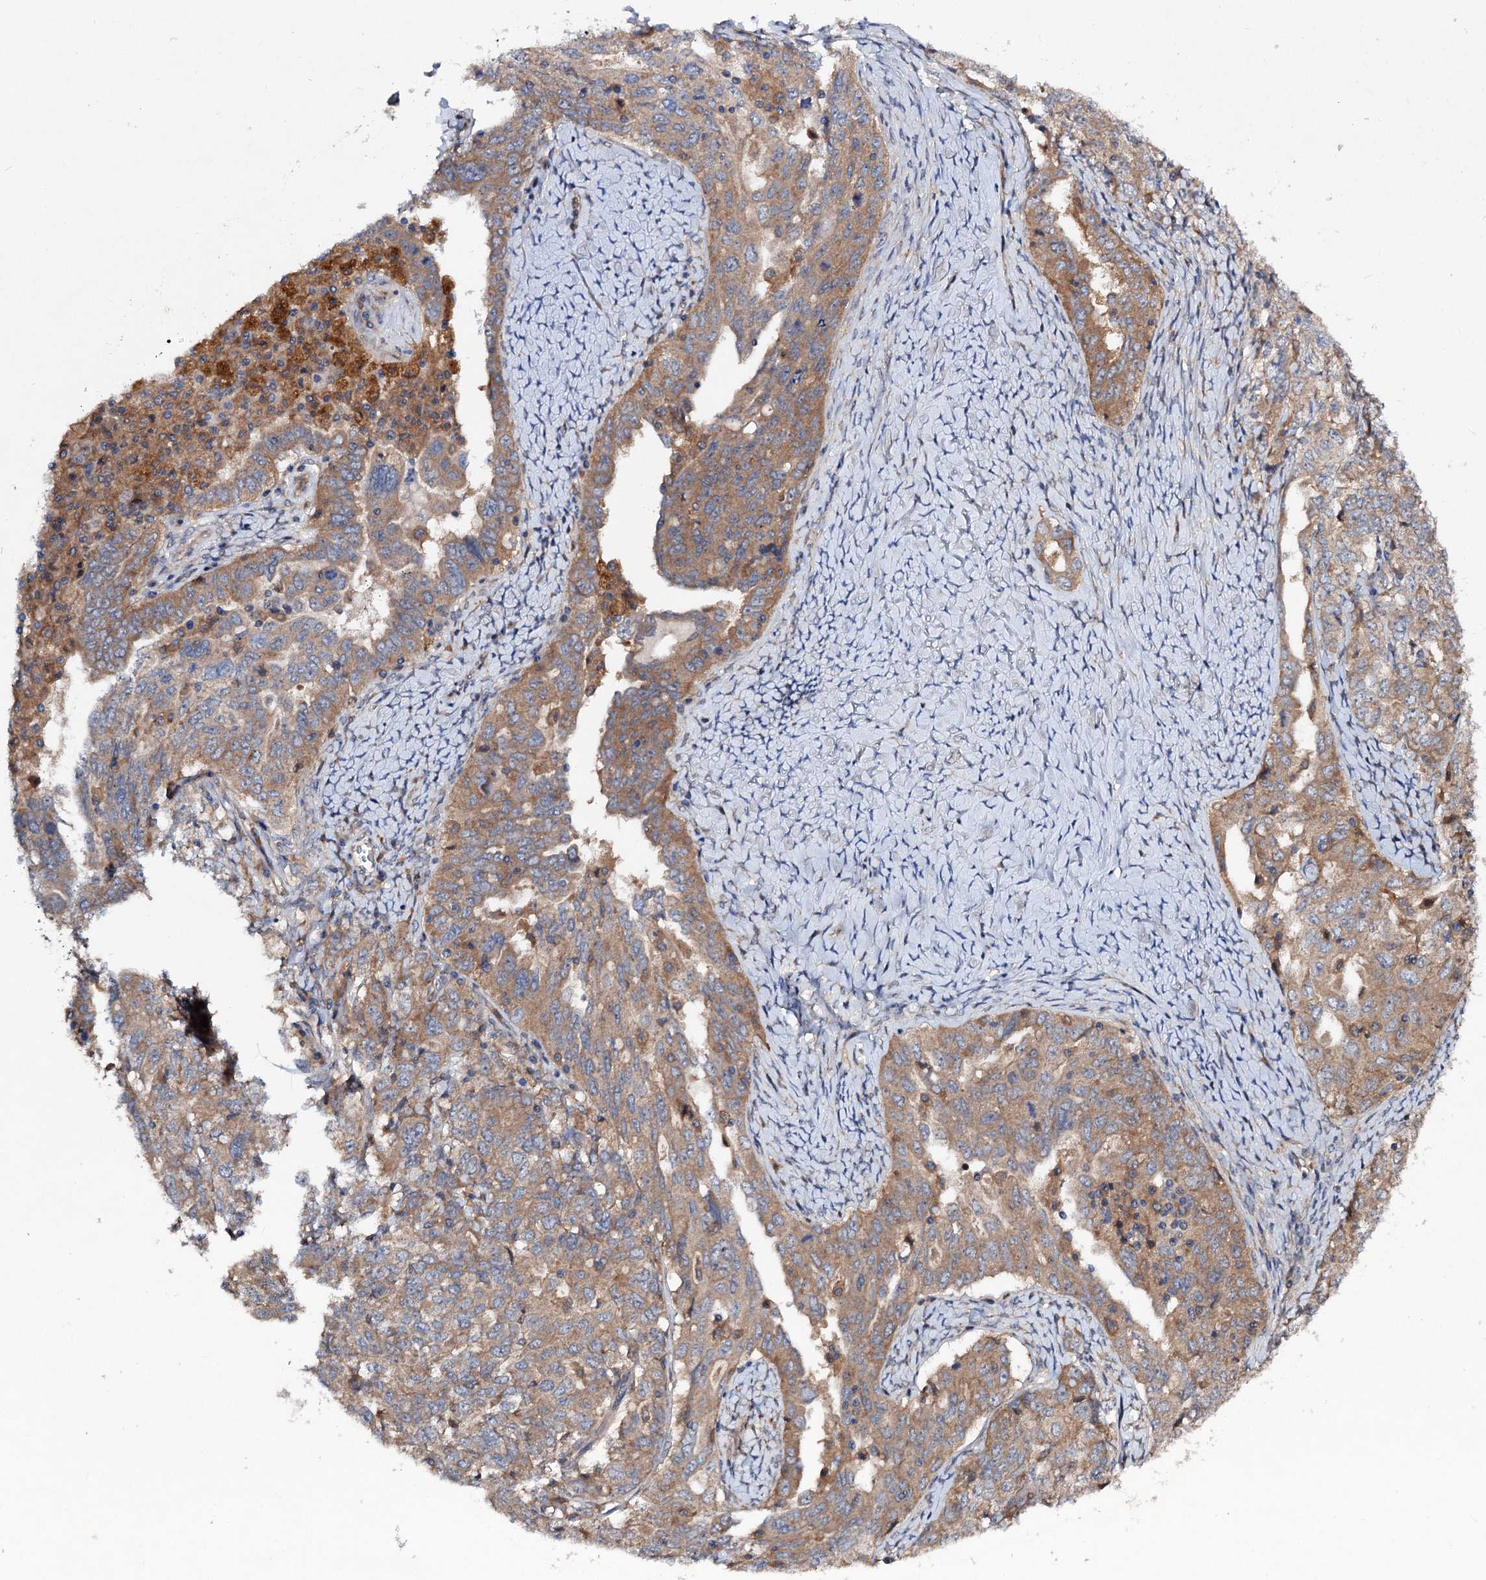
{"staining": {"intensity": "weak", "quantity": ">75%", "location": "cytoplasmic/membranous"}, "tissue": "ovarian cancer", "cell_type": "Tumor cells", "image_type": "cancer", "snomed": [{"axis": "morphology", "description": "Carcinoma, endometroid"}, {"axis": "topography", "description": "Ovary"}], "caption": "Endometroid carcinoma (ovarian) stained for a protein displays weak cytoplasmic/membranous positivity in tumor cells.", "gene": "VPS29", "patient": {"sex": "female", "age": 62}}